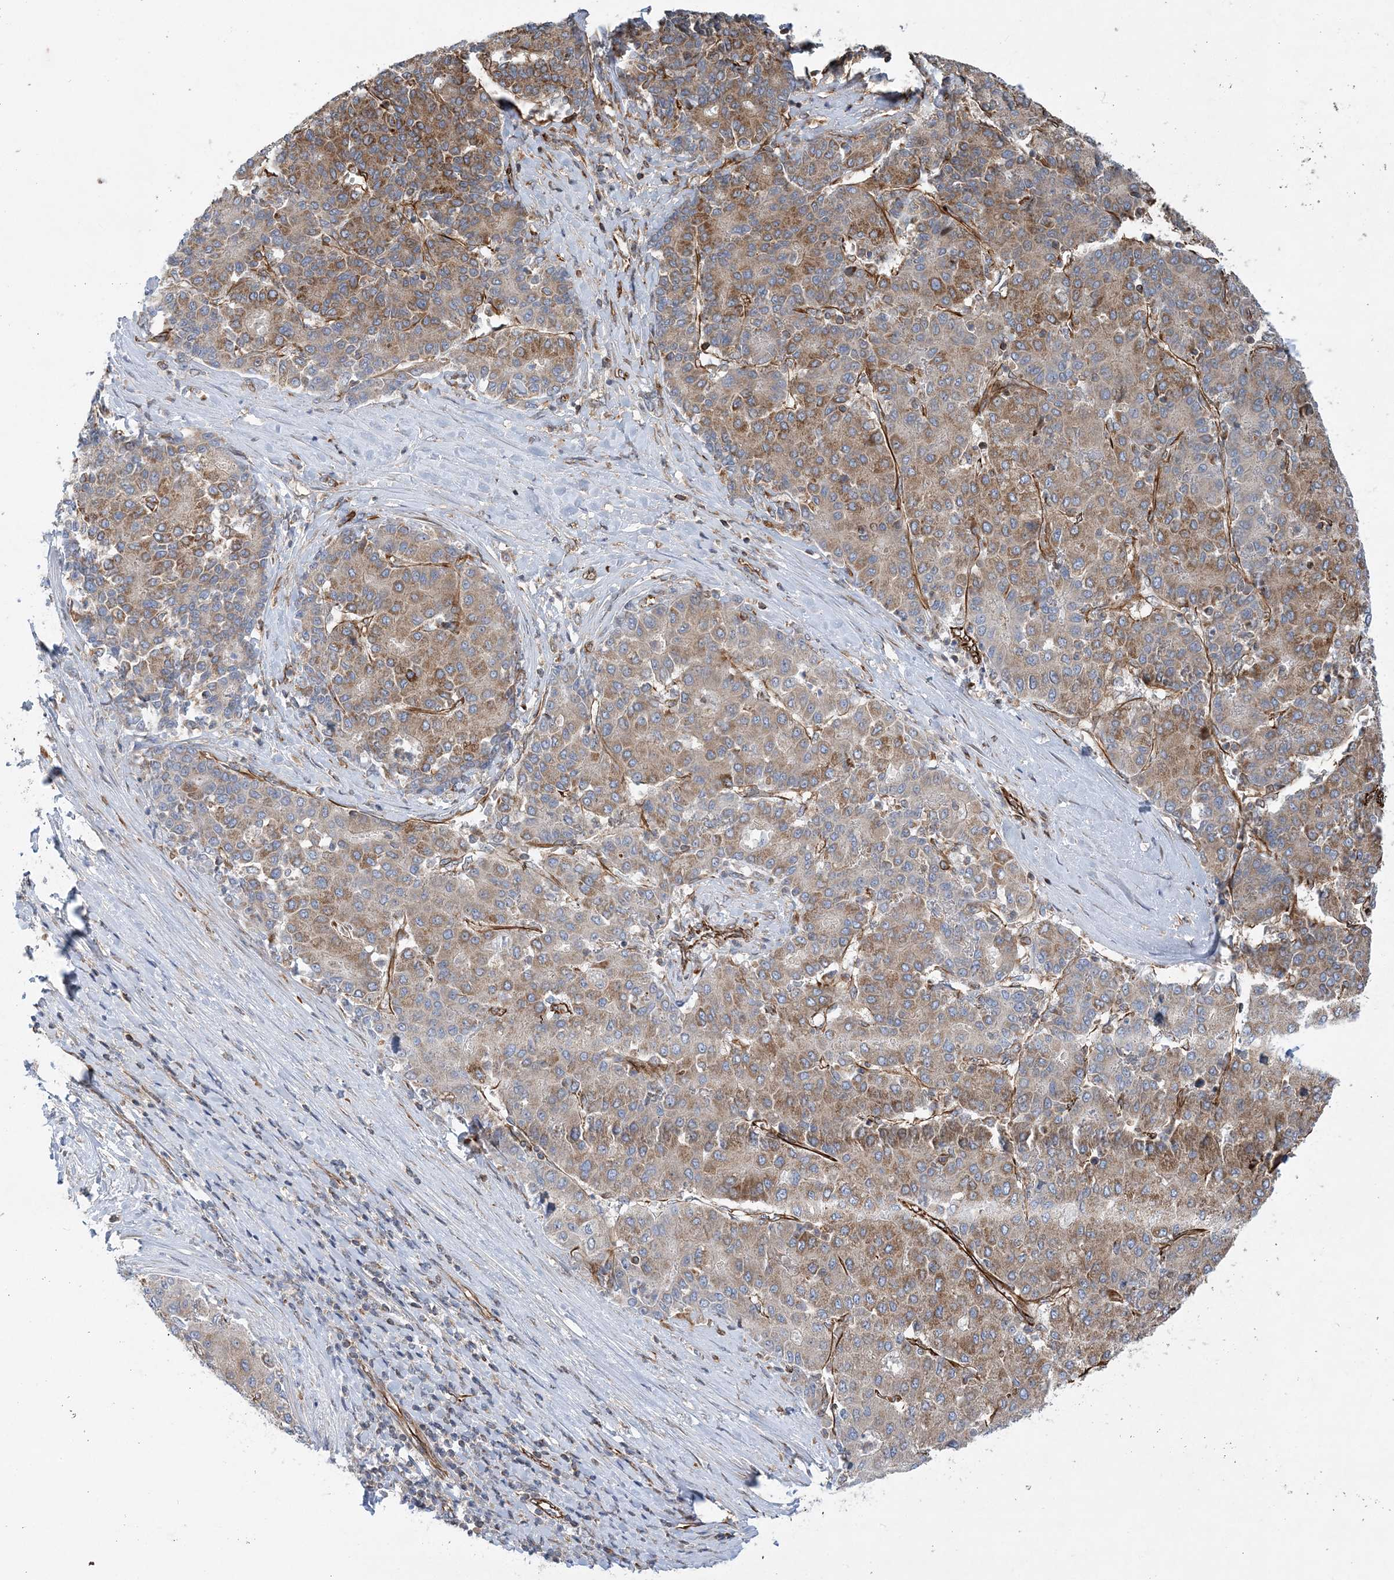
{"staining": {"intensity": "moderate", "quantity": "25%-75%", "location": "cytoplasmic/membranous"}, "tissue": "liver cancer", "cell_type": "Tumor cells", "image_type": "cancer", "snomed": [{"axis": "morphology", "description": "Carcinoma, Hepatocellular, NOS"}, {"axis": "topography", "description": "Liver"}], "caption": "Liver cancer (hepatocellular carcinoma) stained for a protein (brown) exhibits moderate cytoplasmic/membranous positive positivity in approximately 25%-75% of tumor cells.", "gene": "FAM114A2", "patient": {"sex": "male", "age": 65}}